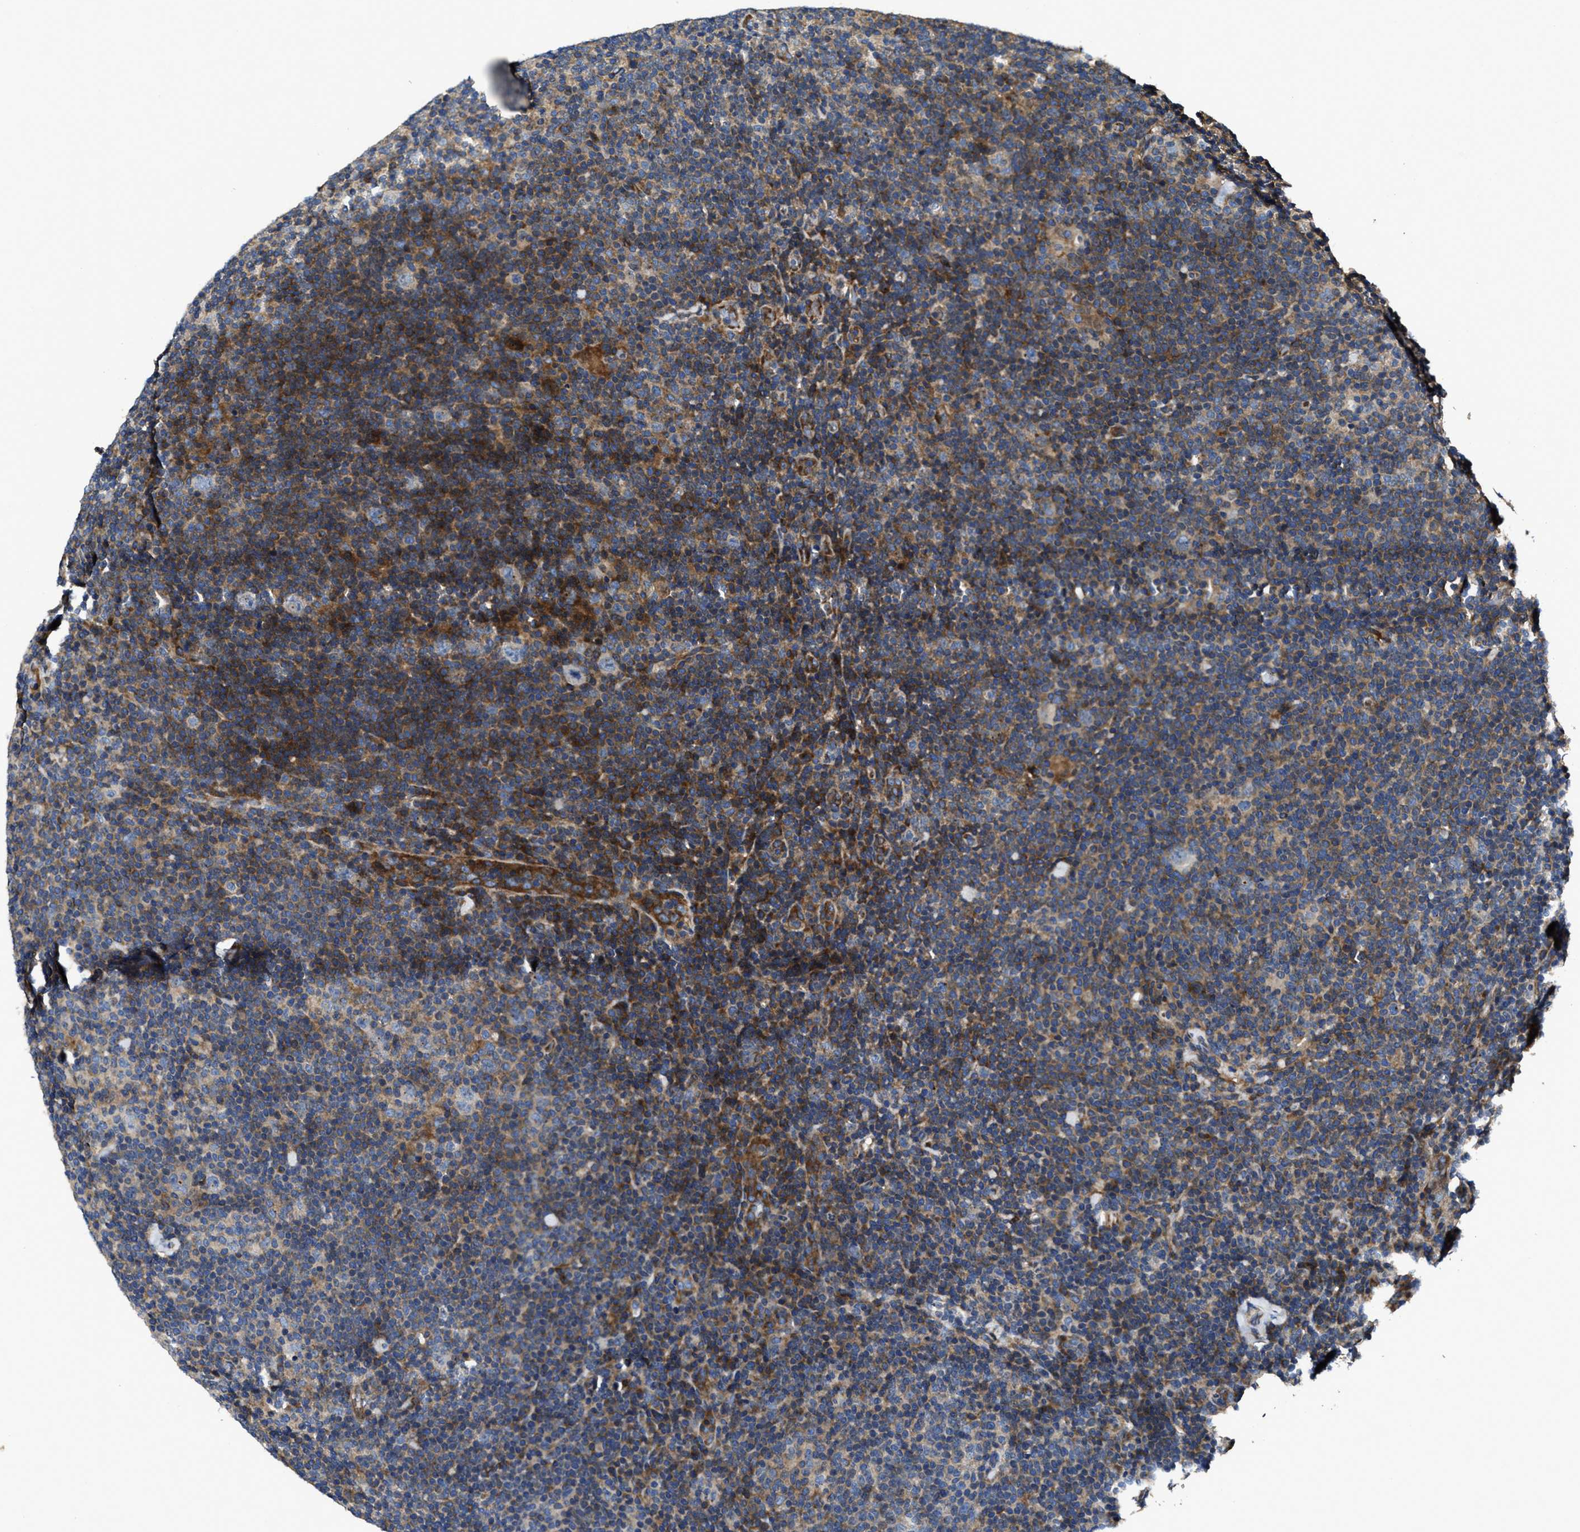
{"staining": {"intensity": "weak", "quantity": ">75%", "location": "cytoplasmic/membranous"}, "tissue": "lymphoma", "cell_type": "Tumor cells", "image_type": "cancer", "snomed": [{"axis": "morphology", "description": "Hodgkin's disease, NOS"}, {"axis": "topography", "description": "Lymph node"}], "caption": "Immunohistochemistry (IHC) (DAB) staining of Hodgkin's disease exhibits weak cytoplasmic/membranous protein expression in approximately >75% of tumor cells.", "gene": "PTAR1", "patient": {"sex": "female", "age": 57}}